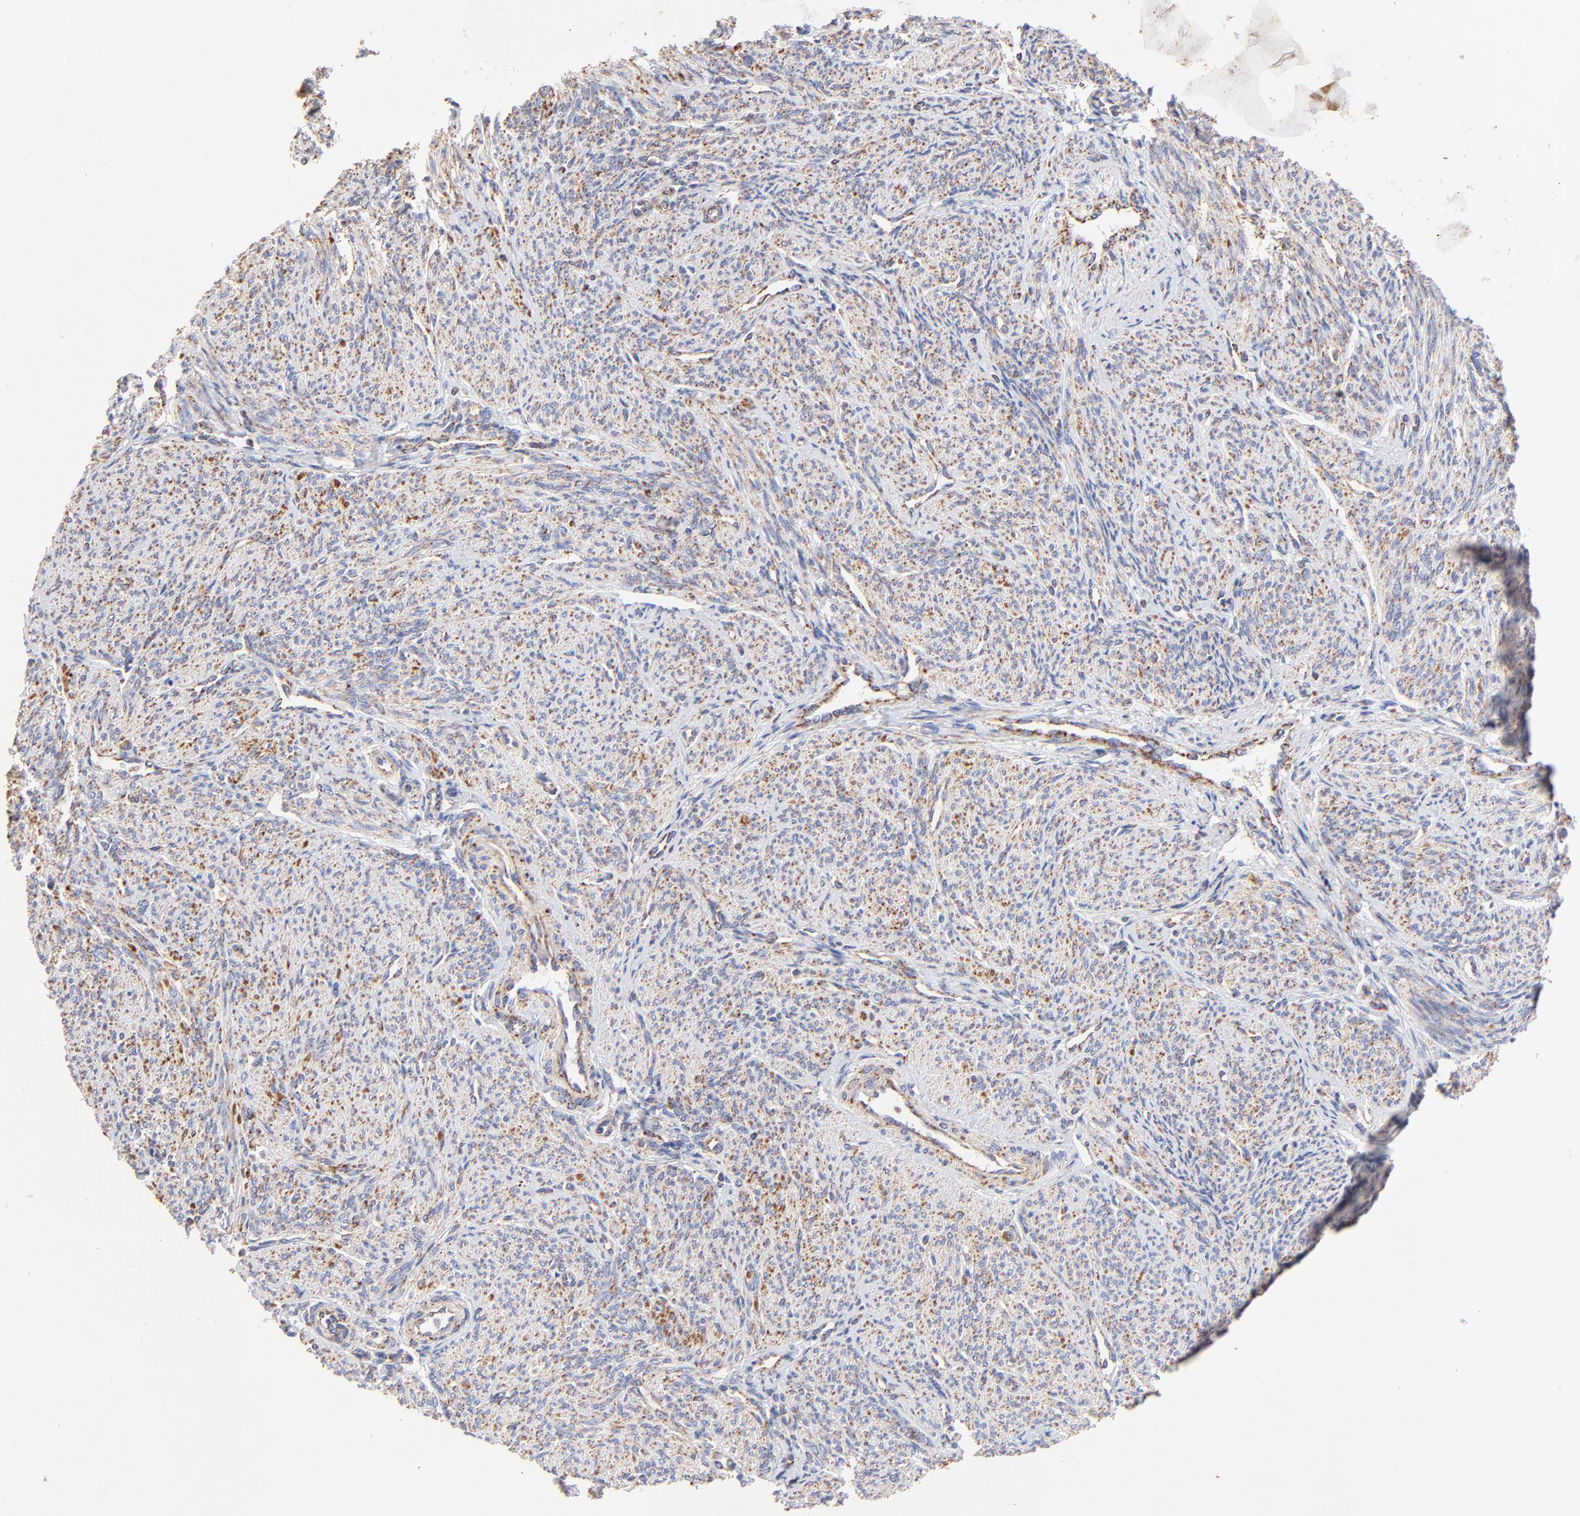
{"staining": {"intensity": "weak", "quantity": ">75%", "location": "cytoplasmic/membranous"}, "tissue": "smooth muscle", "cell_type": "Smooth muscle cells", "image_type": "normal", "snomed": [{"axis": "morphology", "description": "Normal tissue, NOS"}, {"axis": "topography", "description": "Smooth muscle"}], "caption": "Immunohistochemical staining of benign human smooth muscle demonstrates >75% levels of weak cytoplasmic/membranous protein positivity in about >75% of smooth muscle cells. Immunohistochemistry stains the protein in brown and the nuclei are stained blue.", "gene": "SSBP1", "patient": {"sex": "female", "age": 65}}